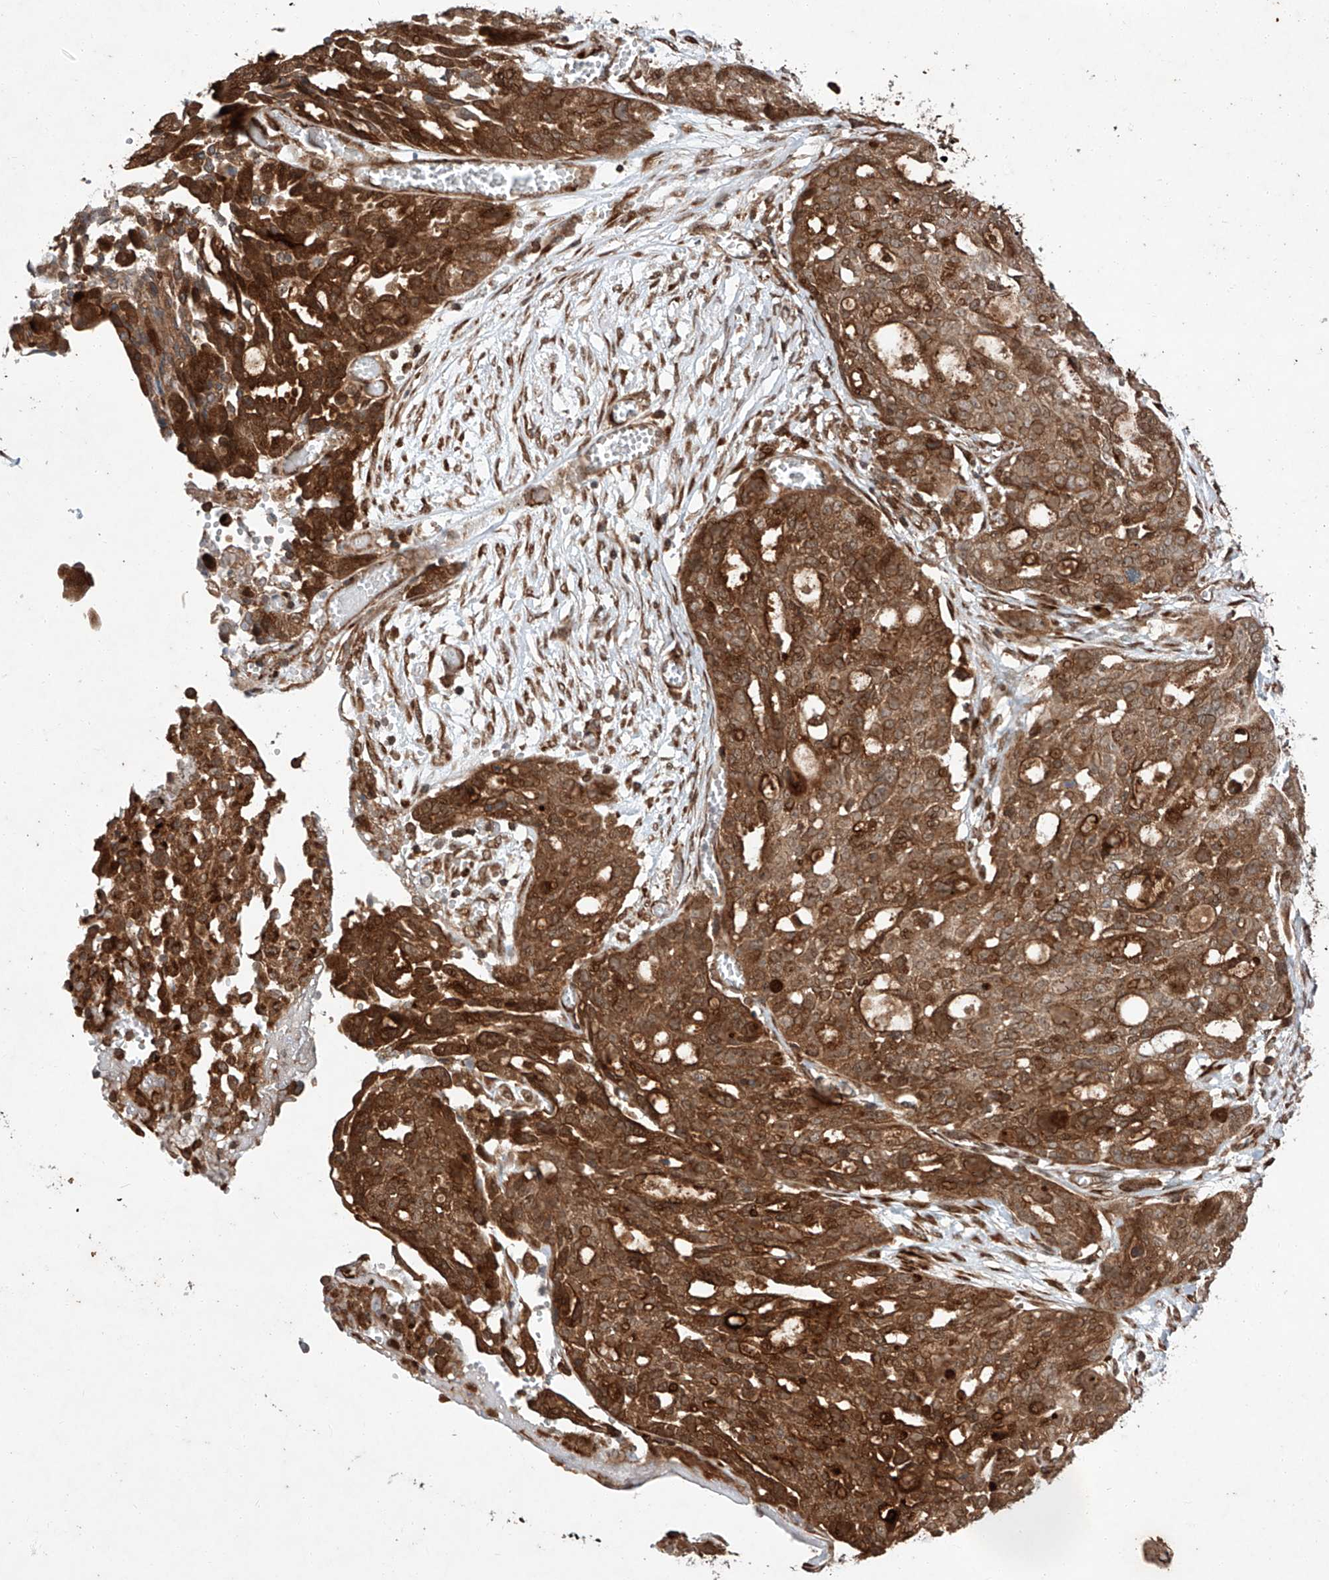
{"staining": {"intensity": "strong", "quantity": ">75%", "location": "cytoplasmic/membranous"}, "tissue": "ovarian cancer", "cell_type": "Tumor cells", "image_type": "cancer", "snomed": [{"axis": "morphology", "description": "Cystadenocarcinoma, serous, NOS"}, {"axis": "topography", "description": "Soft tissue"}, {"axis": "topography", "description": "Ovary"}], "caption": "High-power microscopy captured an immunohistochemistry photomicrograph of ovarian serous cystadenocarcinoma, revealing strong cytoplasmic/membranous positivity in approximately >75% of tumor cells. The staining was performed using DAB to visualize the protein expression in brown, while the nuclei were stained in blue with hematoxylin (Magnification: 20x).", "gene": "ZFP28", "patient": {"sex": "female", "age": 57}}